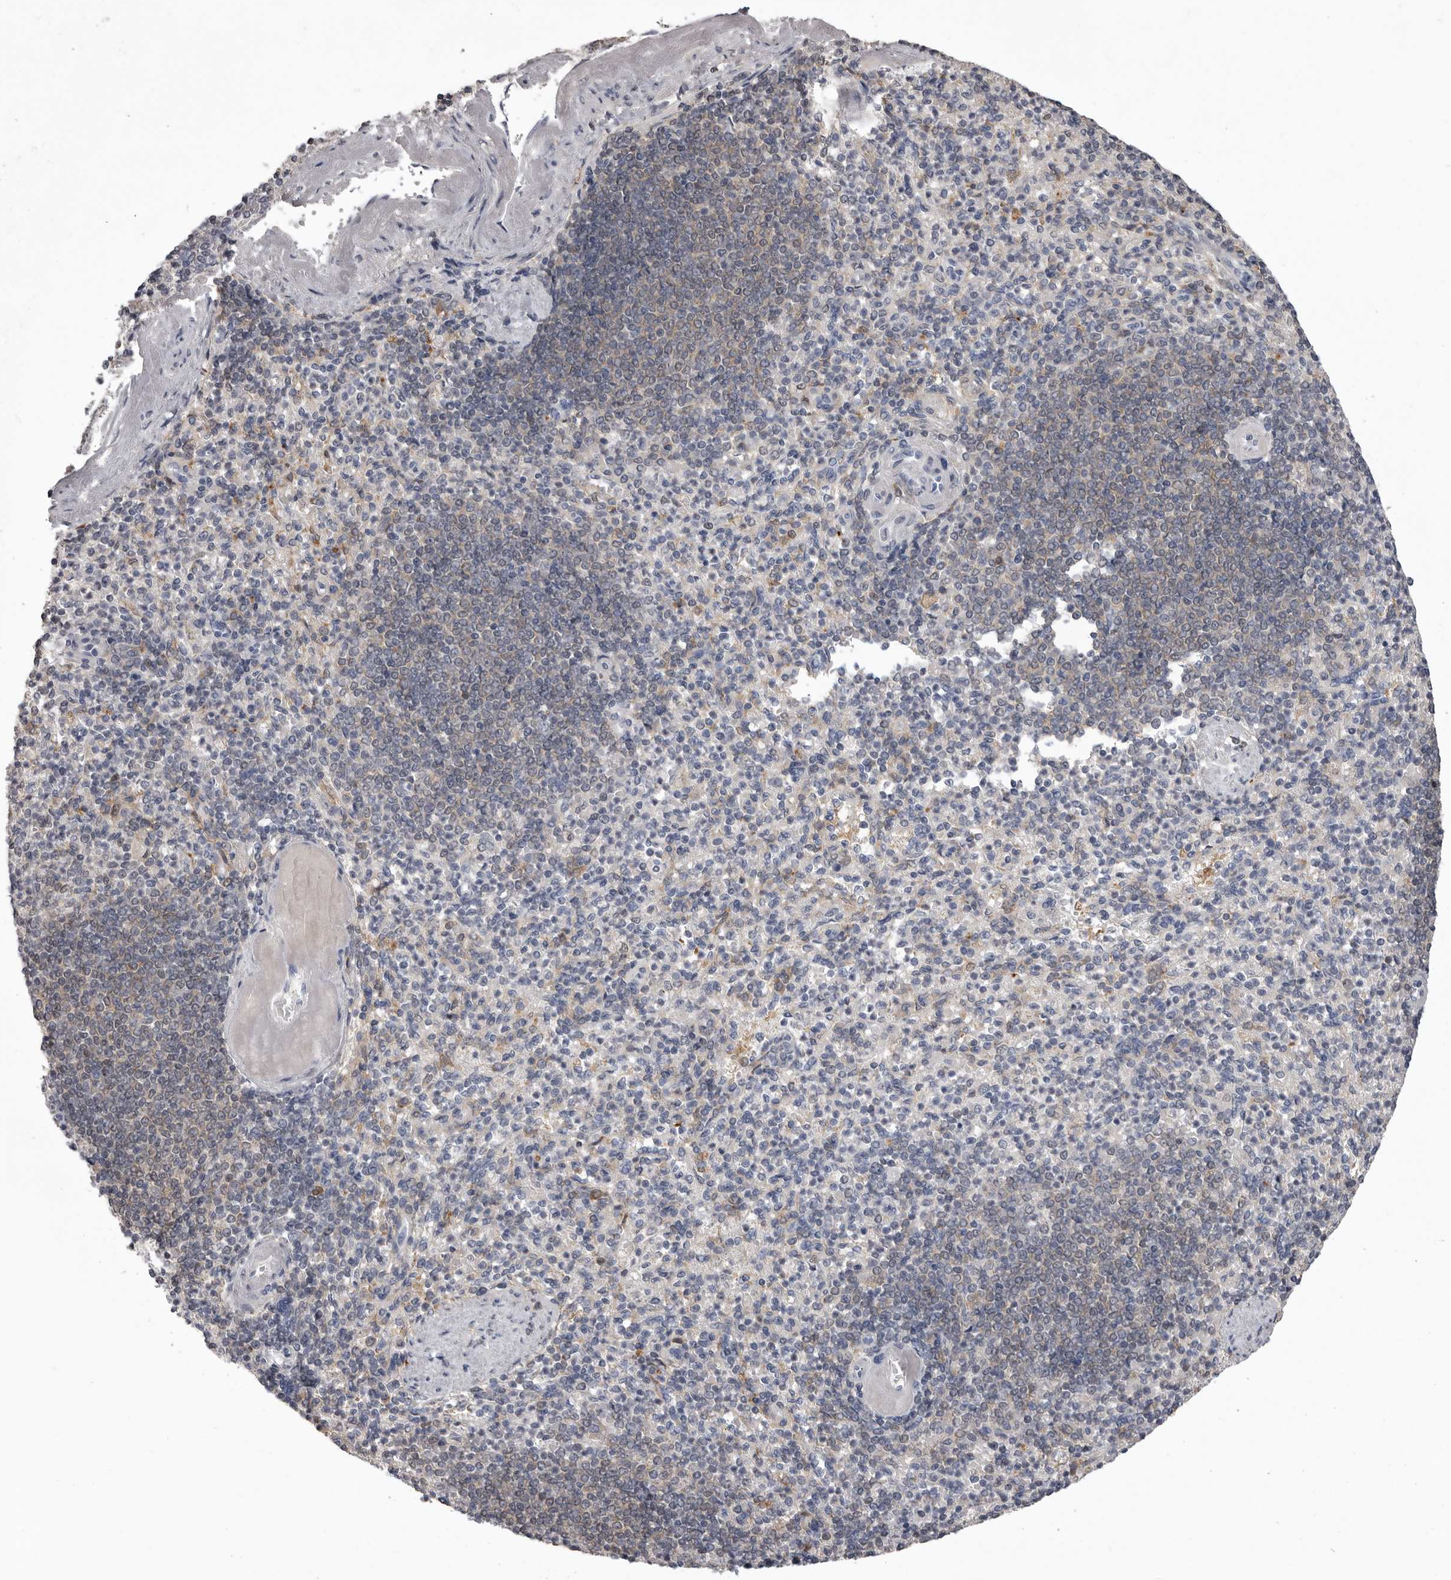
{"staining": {"intensity": "negative", "quantity": "none", "location": "none"}, "tissue": "spleen", "cell_type": "Cells in red pulp", "image_type": "normal", "snomed": [{"axis": "morphology", "description": "Normal tissue, NOS"}, {"axis": "topography", "description": "Spleen"}], "caption": "Immunohistochemistry (IHC) micrograph of normal spleen: spleen stained with DAB (3,3'-diaminobenzidine) demonstrates no significant protein staining in cells in red pulp. The staining is performed using DAB brown chromogen with nuclei counter-stained in using hematoxylin.", "gene": "MDH1", "patient": {"sex": "female", "age": 74}}